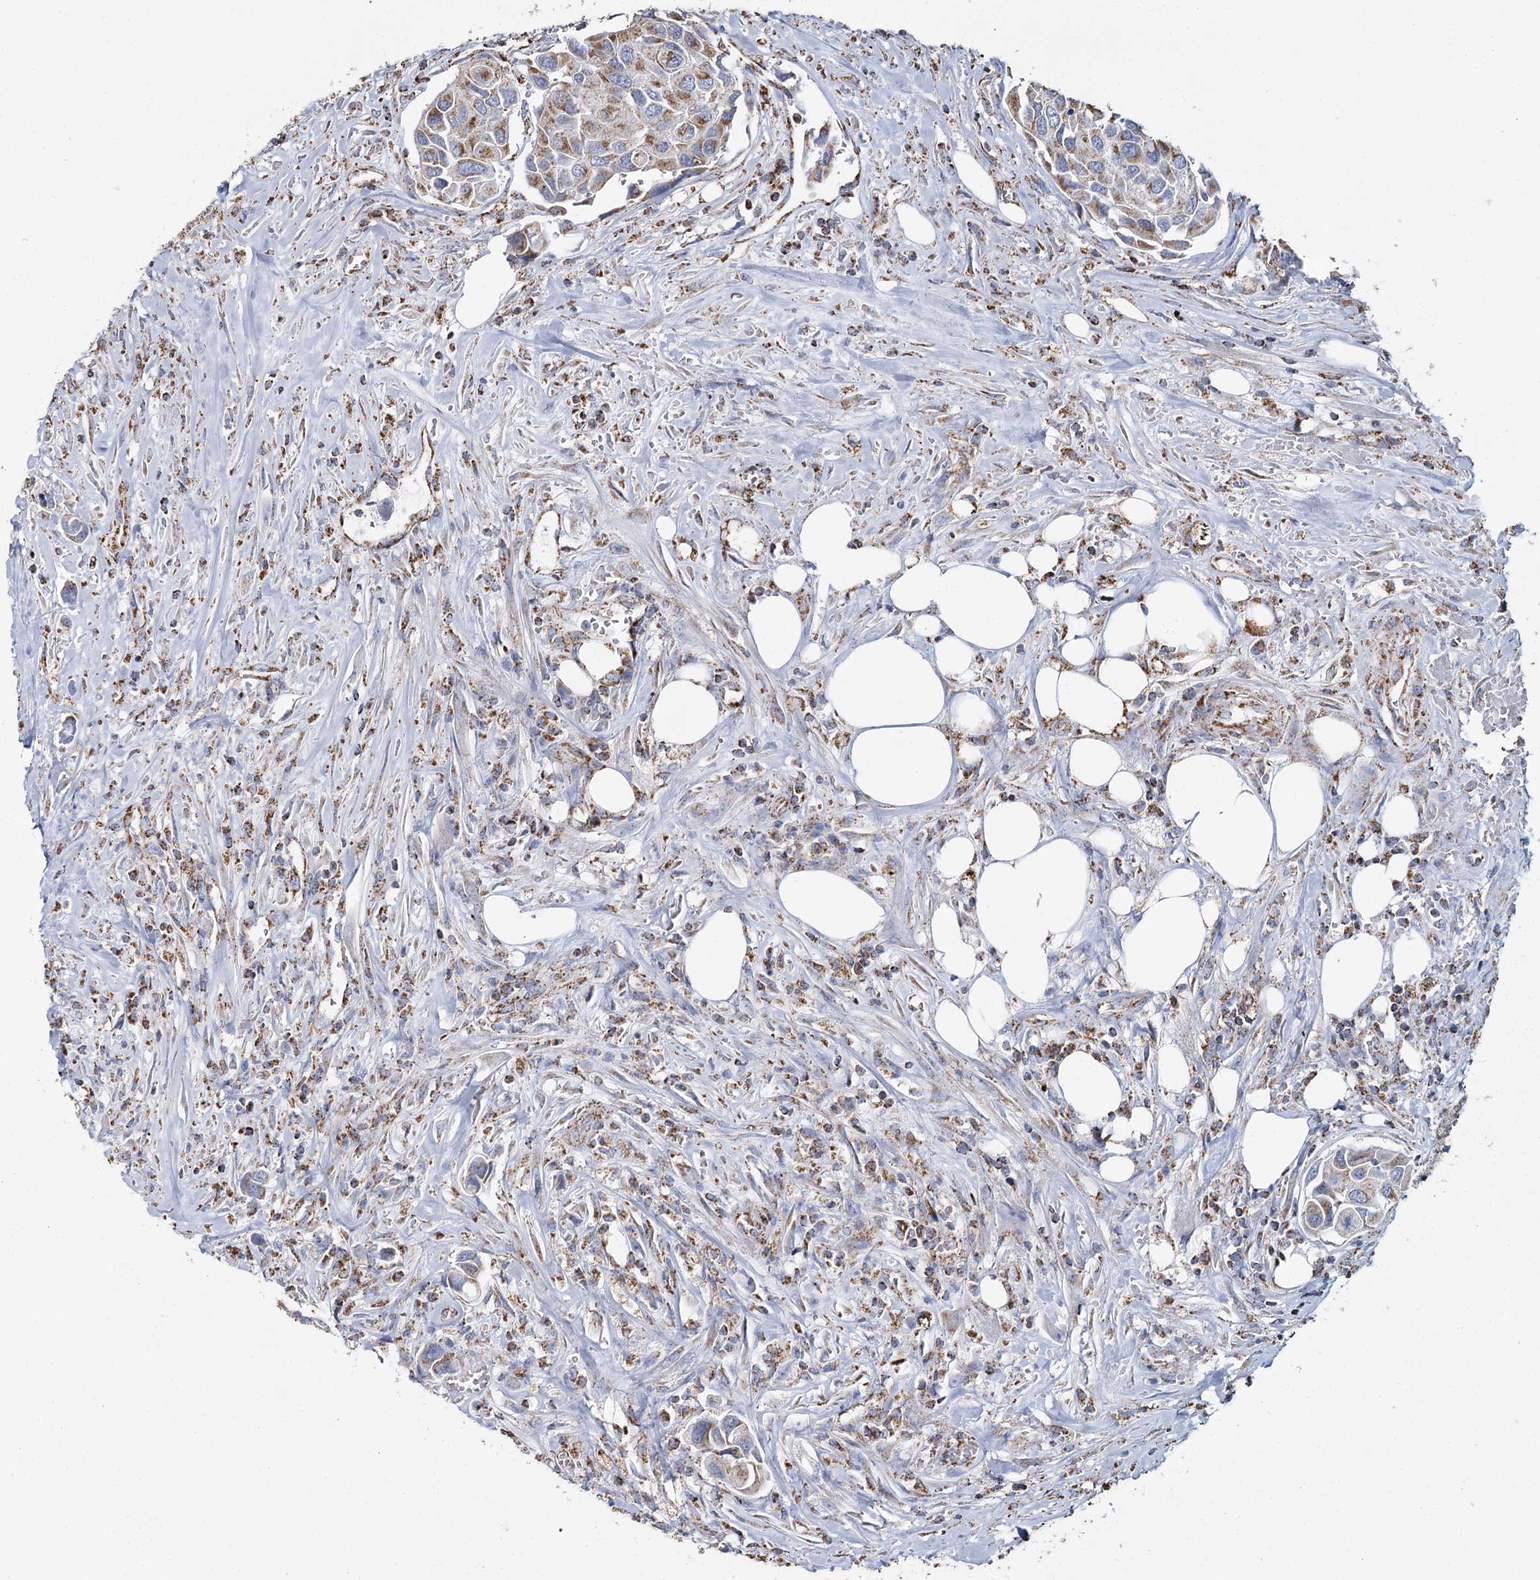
{"staining": {"intensity": "moderate", "quantity": ">75%", "location": "cytoplasmic/membranous"}, "tissue": "urothelial cancer", "cell_type": "Tumor cells", "image_type": "cancer", "snomed": [{"axis": "morphology", "description": "Urothelial carcinoma, High grade"}, {"axis": "topography", "description": "Urinary bladder"}], "caption": "Brown immunohistochemical staining in human urothelial carcinoma (high-grade) displays moderate cytoplasmic/membranous positivity in about >75% of tumor cells.", "gene": "MRPL44", "patient": {"sex": "male", "age": 74}}